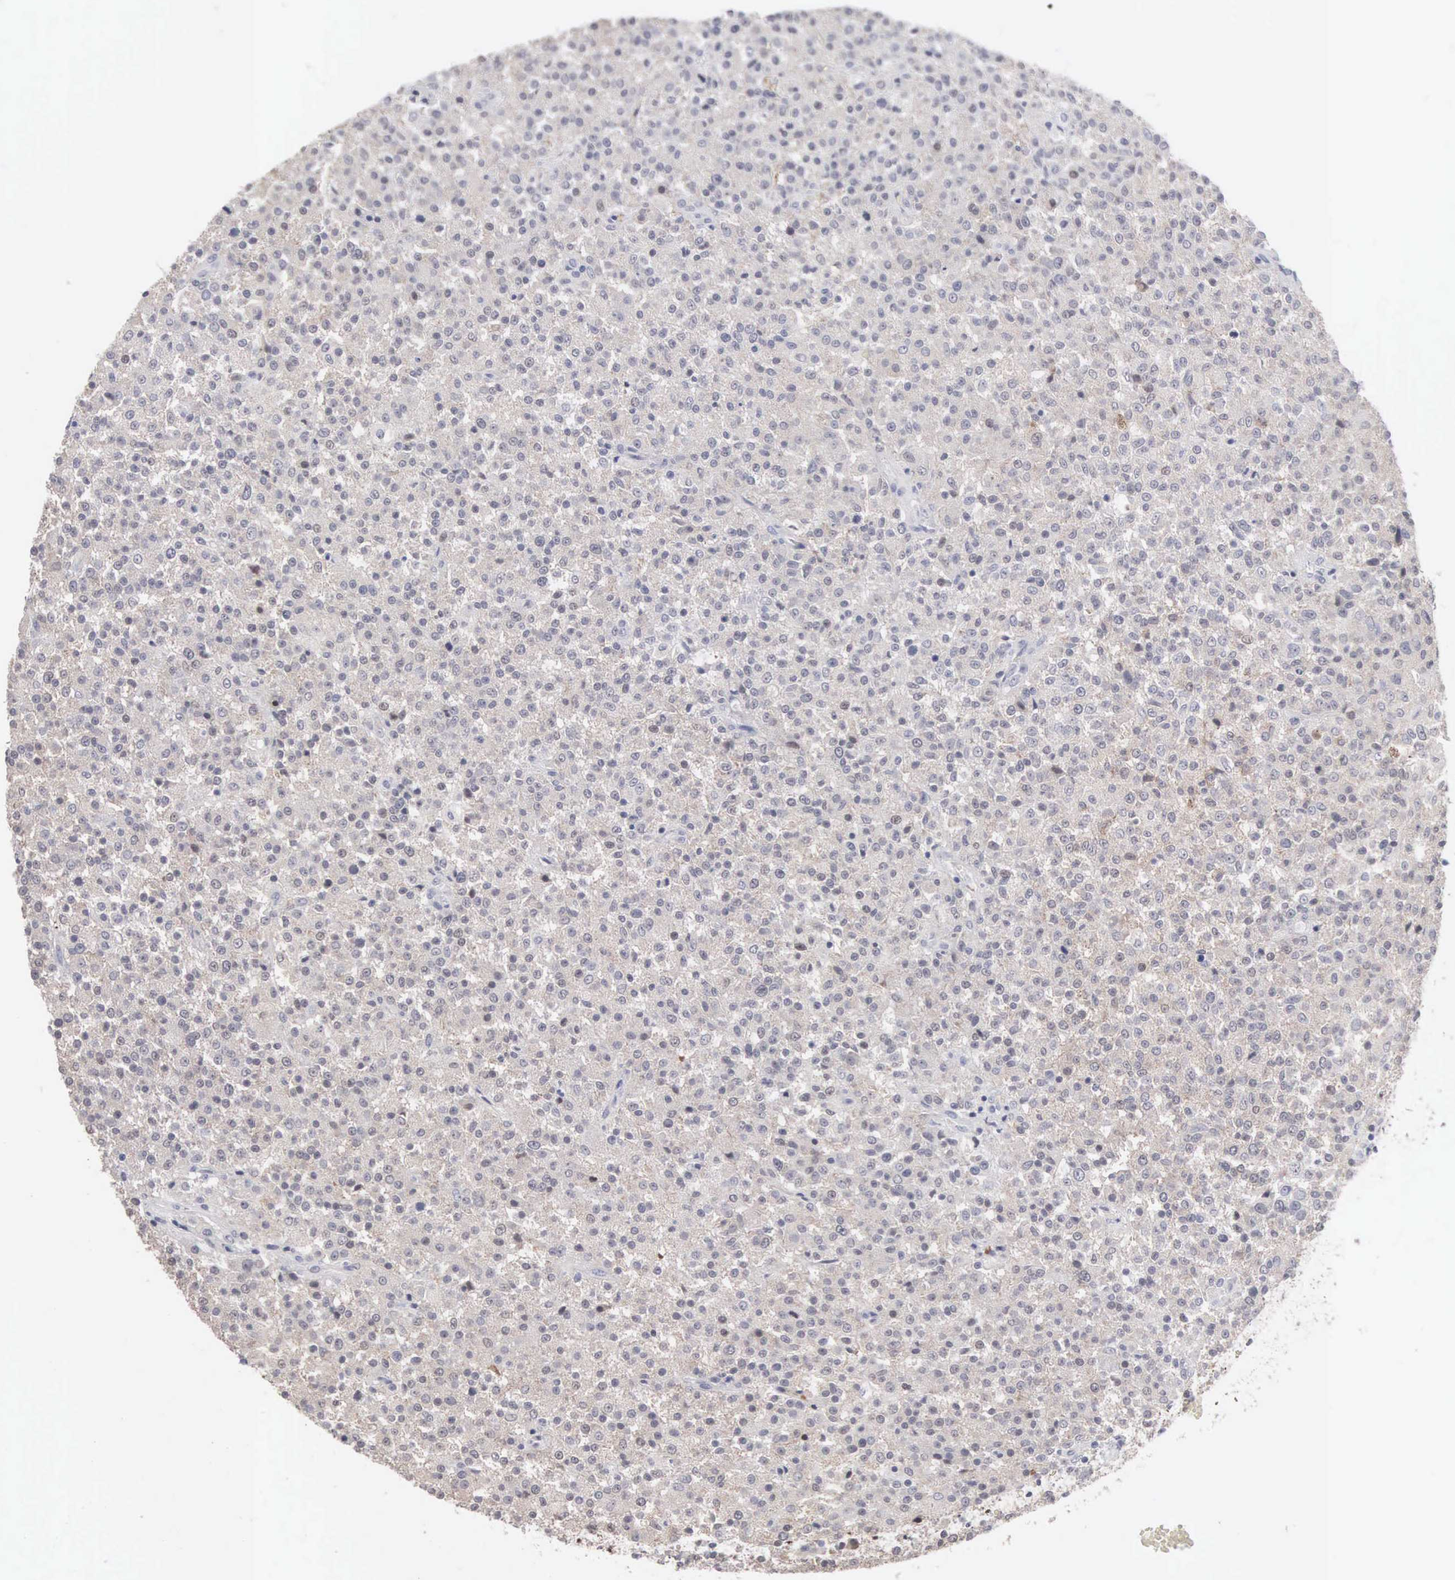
{"staining": {"intensity": "negative", "quantity": "none", "location": "none"}, "tissue": "testis cancer", "cell_type": "Tumor cells", "image_type": "cancer", "snomed": [{"axis": "morphology", "description": "Seminoma, NOS"}, {"axis": "topography", "description": "Testis"}], "caption": "Immunohistochemical staining of human testis seminoma shows no significant expression in tumor cells.", "gene": "ACOT4", "patient": {"sex": "male", "age": 59}}